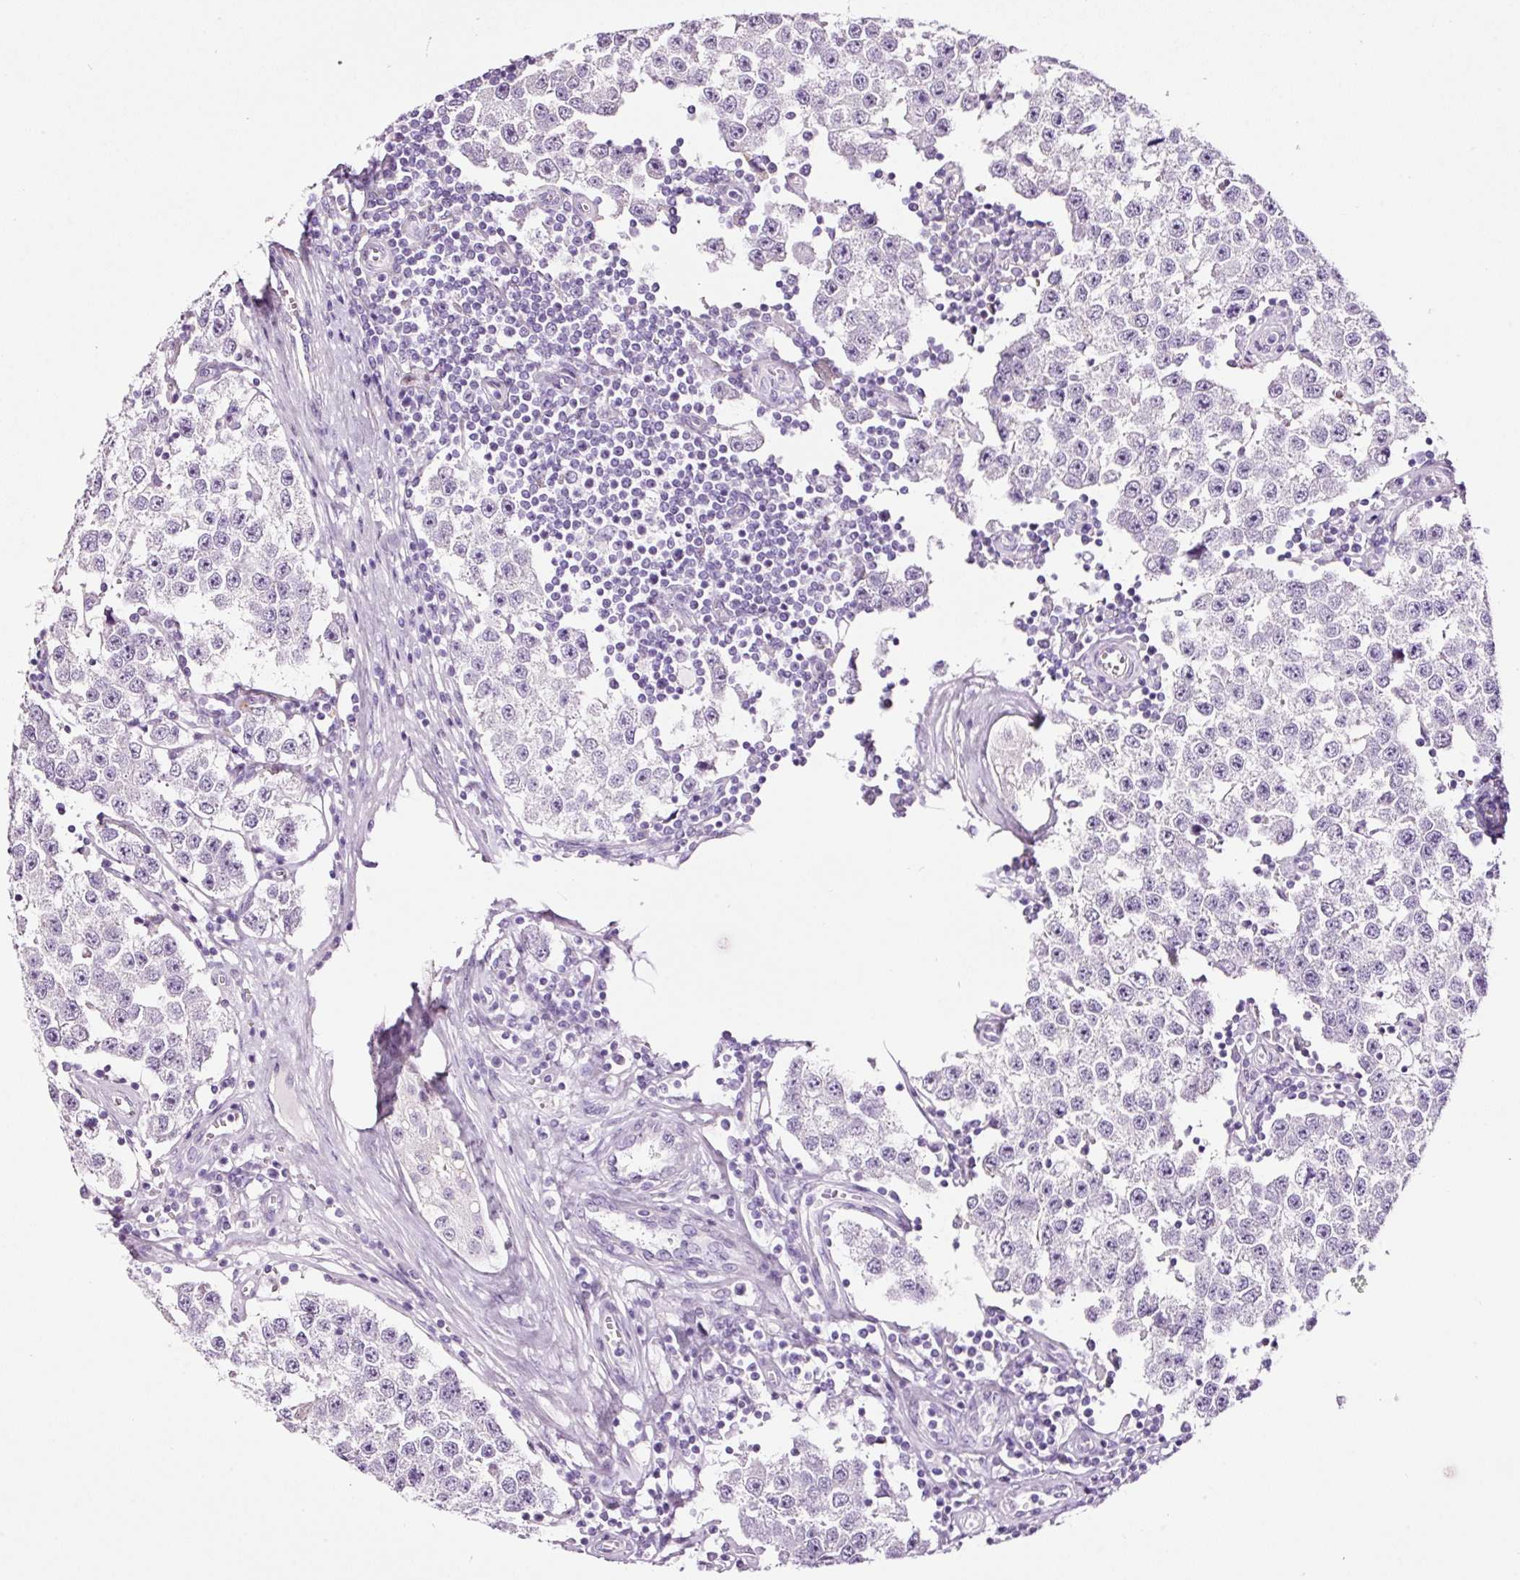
{"staining": {"intensity": "negative", "quantity": "none", "location": "none"}, "tissue": "testis cancer", "cell_type": "Tumor cells", "image_type": "cancer", "snomed": [{"axis": "morphology", "description": "Seminoma, NOS"}, {"axis": "topography", "description": "Testis"}], "caption": "Immunohistochemical staining of human seminoma (testis) demonstrates no significant positivity in tumor cells.", "gene": "RTF2", "patient": {"sex": "male", "age": 34}}